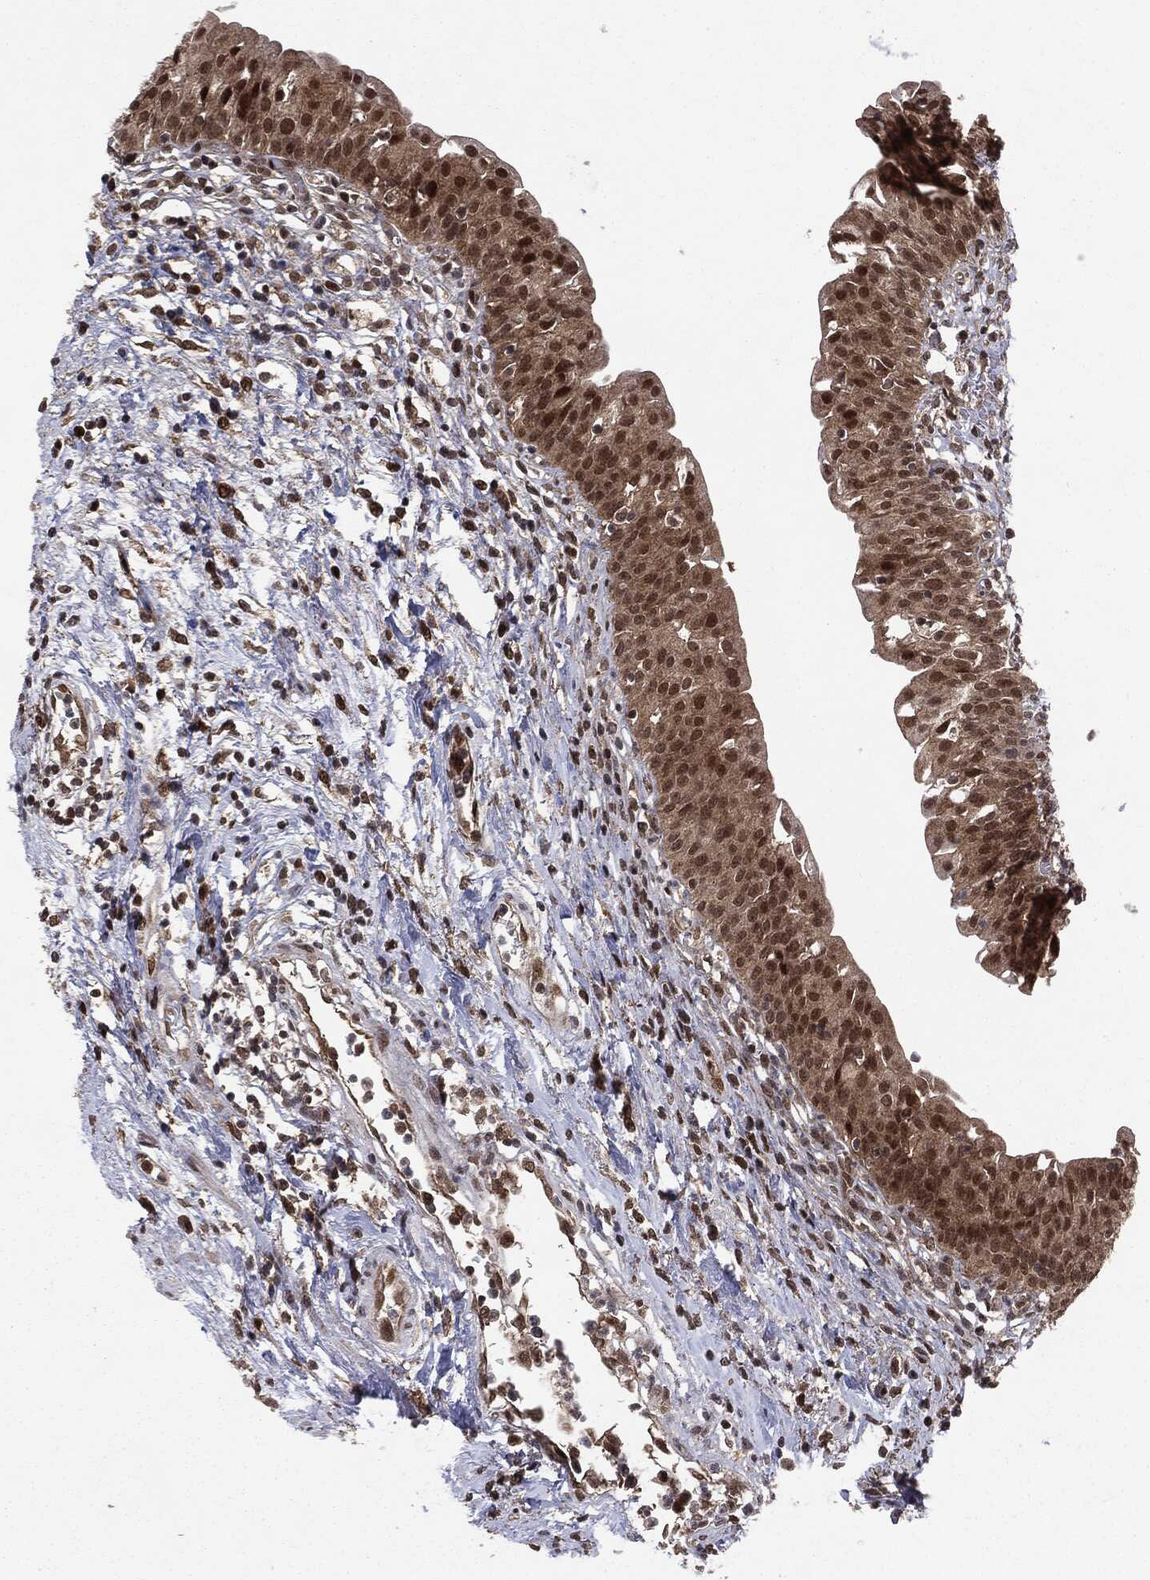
{"staining": {"intensity": "moderate", "quantity": ">75%", "location": "cytoplasmic/membranous,nuclear"}, "tissue": "urinary bladder", "cell_type": "Urothelial cells", "image_type": "normal", "snomed": [{"axis": "morphology", "description": "Normal tissue, NOS"}, {"axis": "topography", "description": "Urinary bladder"}], "caption": "Protein staining of normal urinary bladder exhibits moderate cytoplasmic/membranous,nuclear positivity in about >75% of urothelial cells.", "gene": "PTPA", "patient": {"sex": "male", "age": 76}}